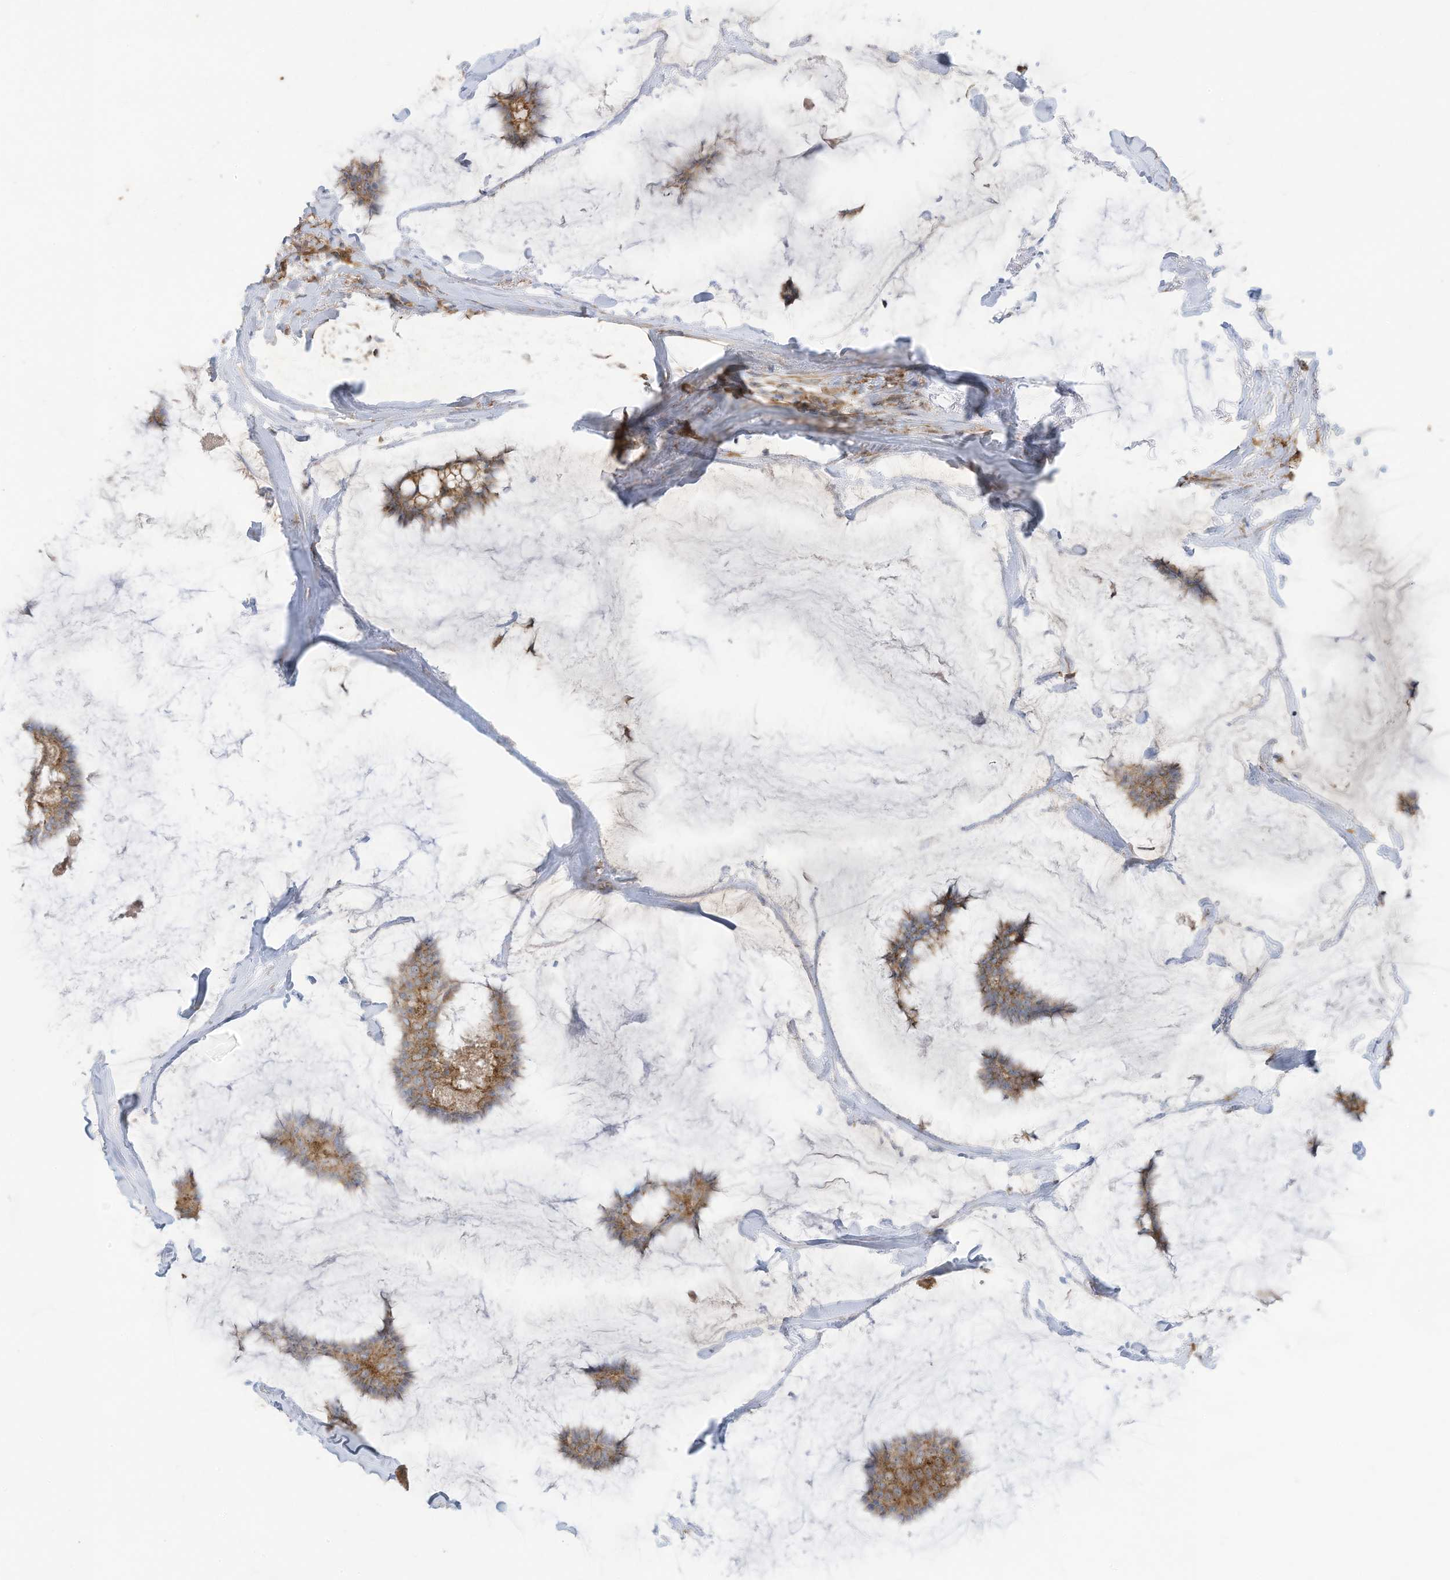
{"staining": {"intensity": "moderate", "quantity": ">75%", "location": "cytoplasmic/membranous"}, "tissue": "breast cancer", "cell_type": "Tumor cells", "image_type": "cancer", "snomed": [{"axis": "morphology", "description": "Duct carcinoma"}, {"axis": "topography", "description": "Breast"}], "caption": "This photomicrograph displays IHC staining of human breast cancer, with medium moderate cytoplasmic/membranous positivity in about >75% of tumor cells.", "gene": "CGAS", "patient": {"sex": "female", "age": 93}}